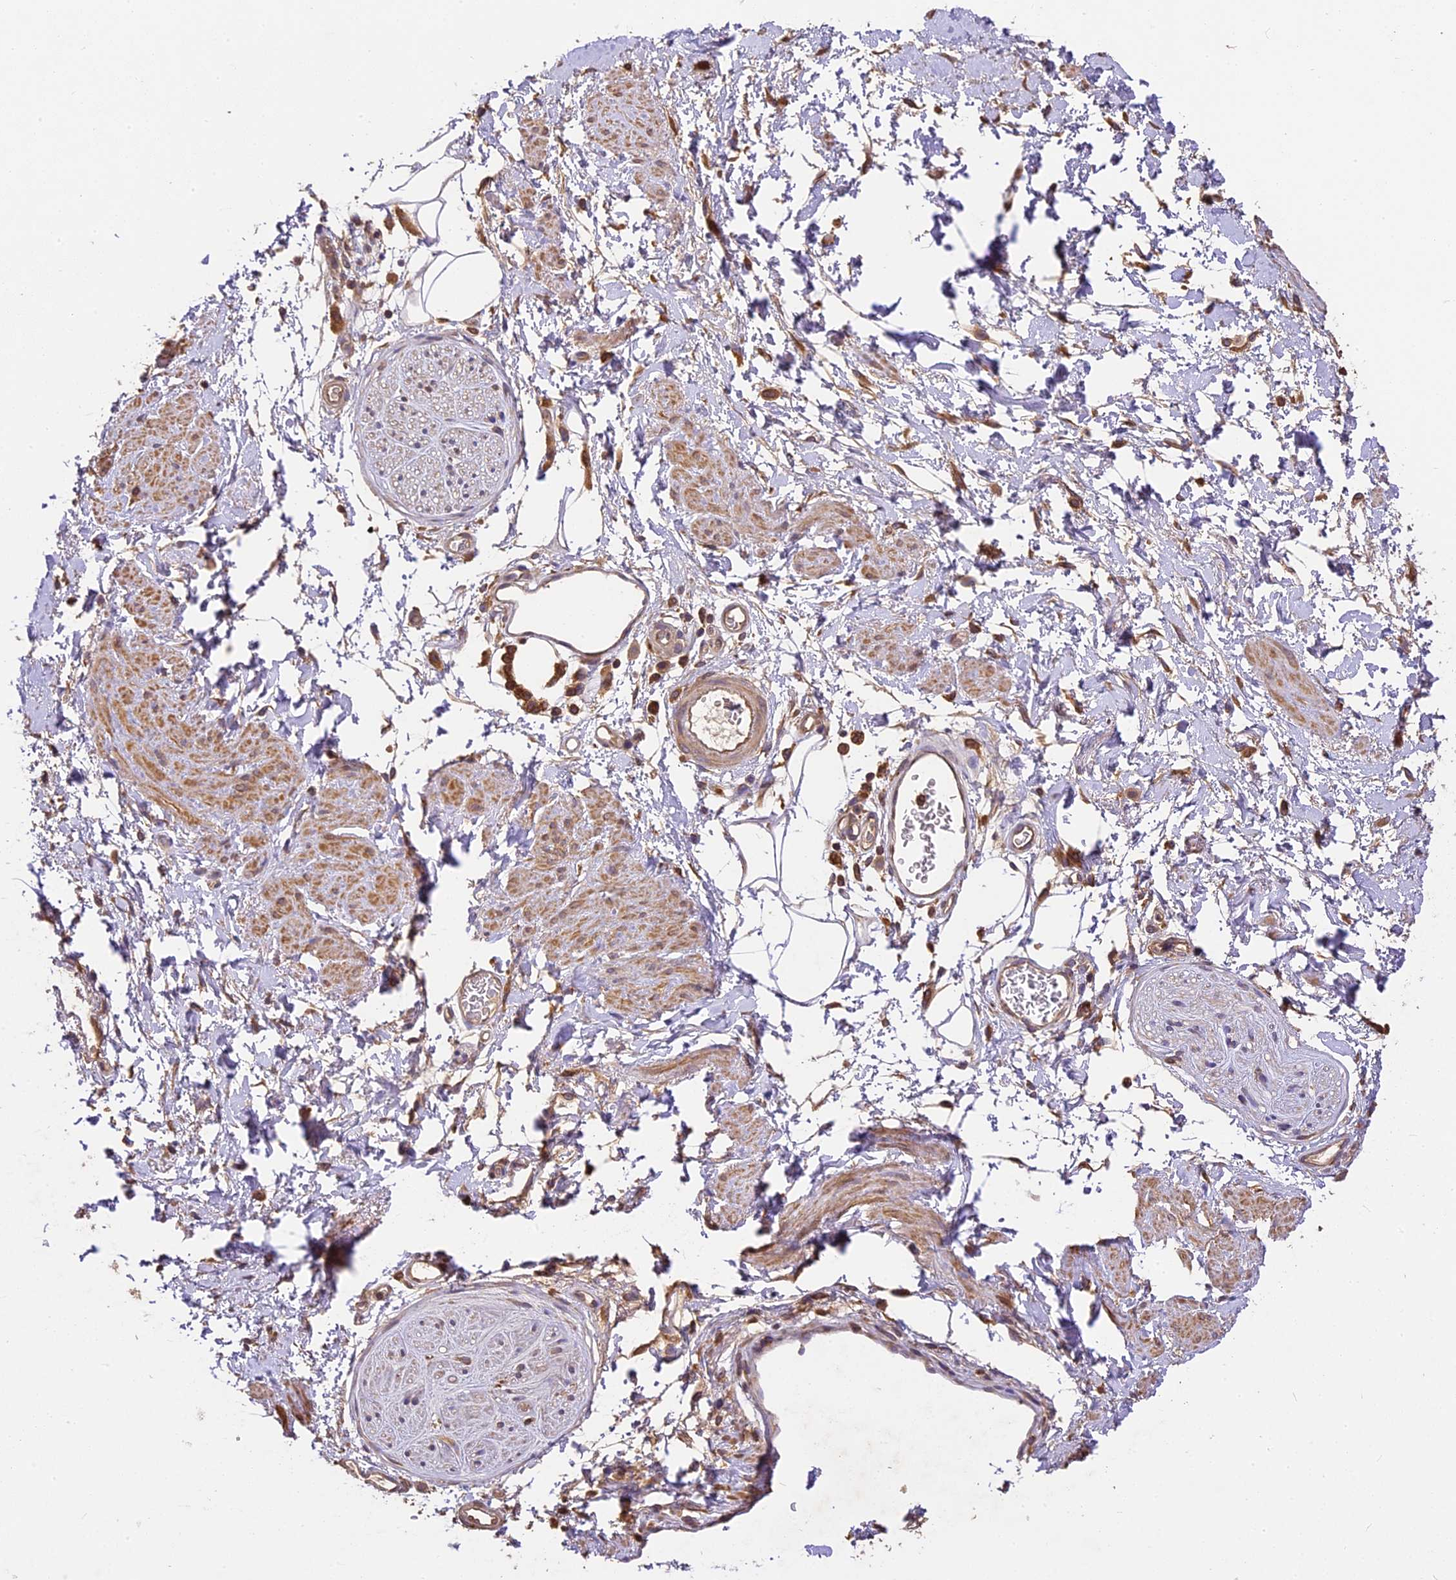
{"staining": {"intensity": "negative", "quantity": "none", "location": "none"}, "tissue": "adipose tissue", "cell_type": "Adipocytes", "image_type": "normal", "snomed": [{"axis": "morphology", "description": "Normal tissue, NOS"}, {"axis": "morphology", "description": "Adenocarcinoma, NOS"}, {"axis": "topography", "description": "Rectum"}, {"axis": "topography", "description": "Vagina"}, {"axis": "topography", "description": "Peripheral nerve tissue"}], "caption": "Immunohistochemistry (IHC) photomicrograph of unremarkable human adipose tissue stained for a protein (brown), which displays no staining in adipocytes.", "gene": "BRAP", "patient": {"sex": "female", "age": 71}}